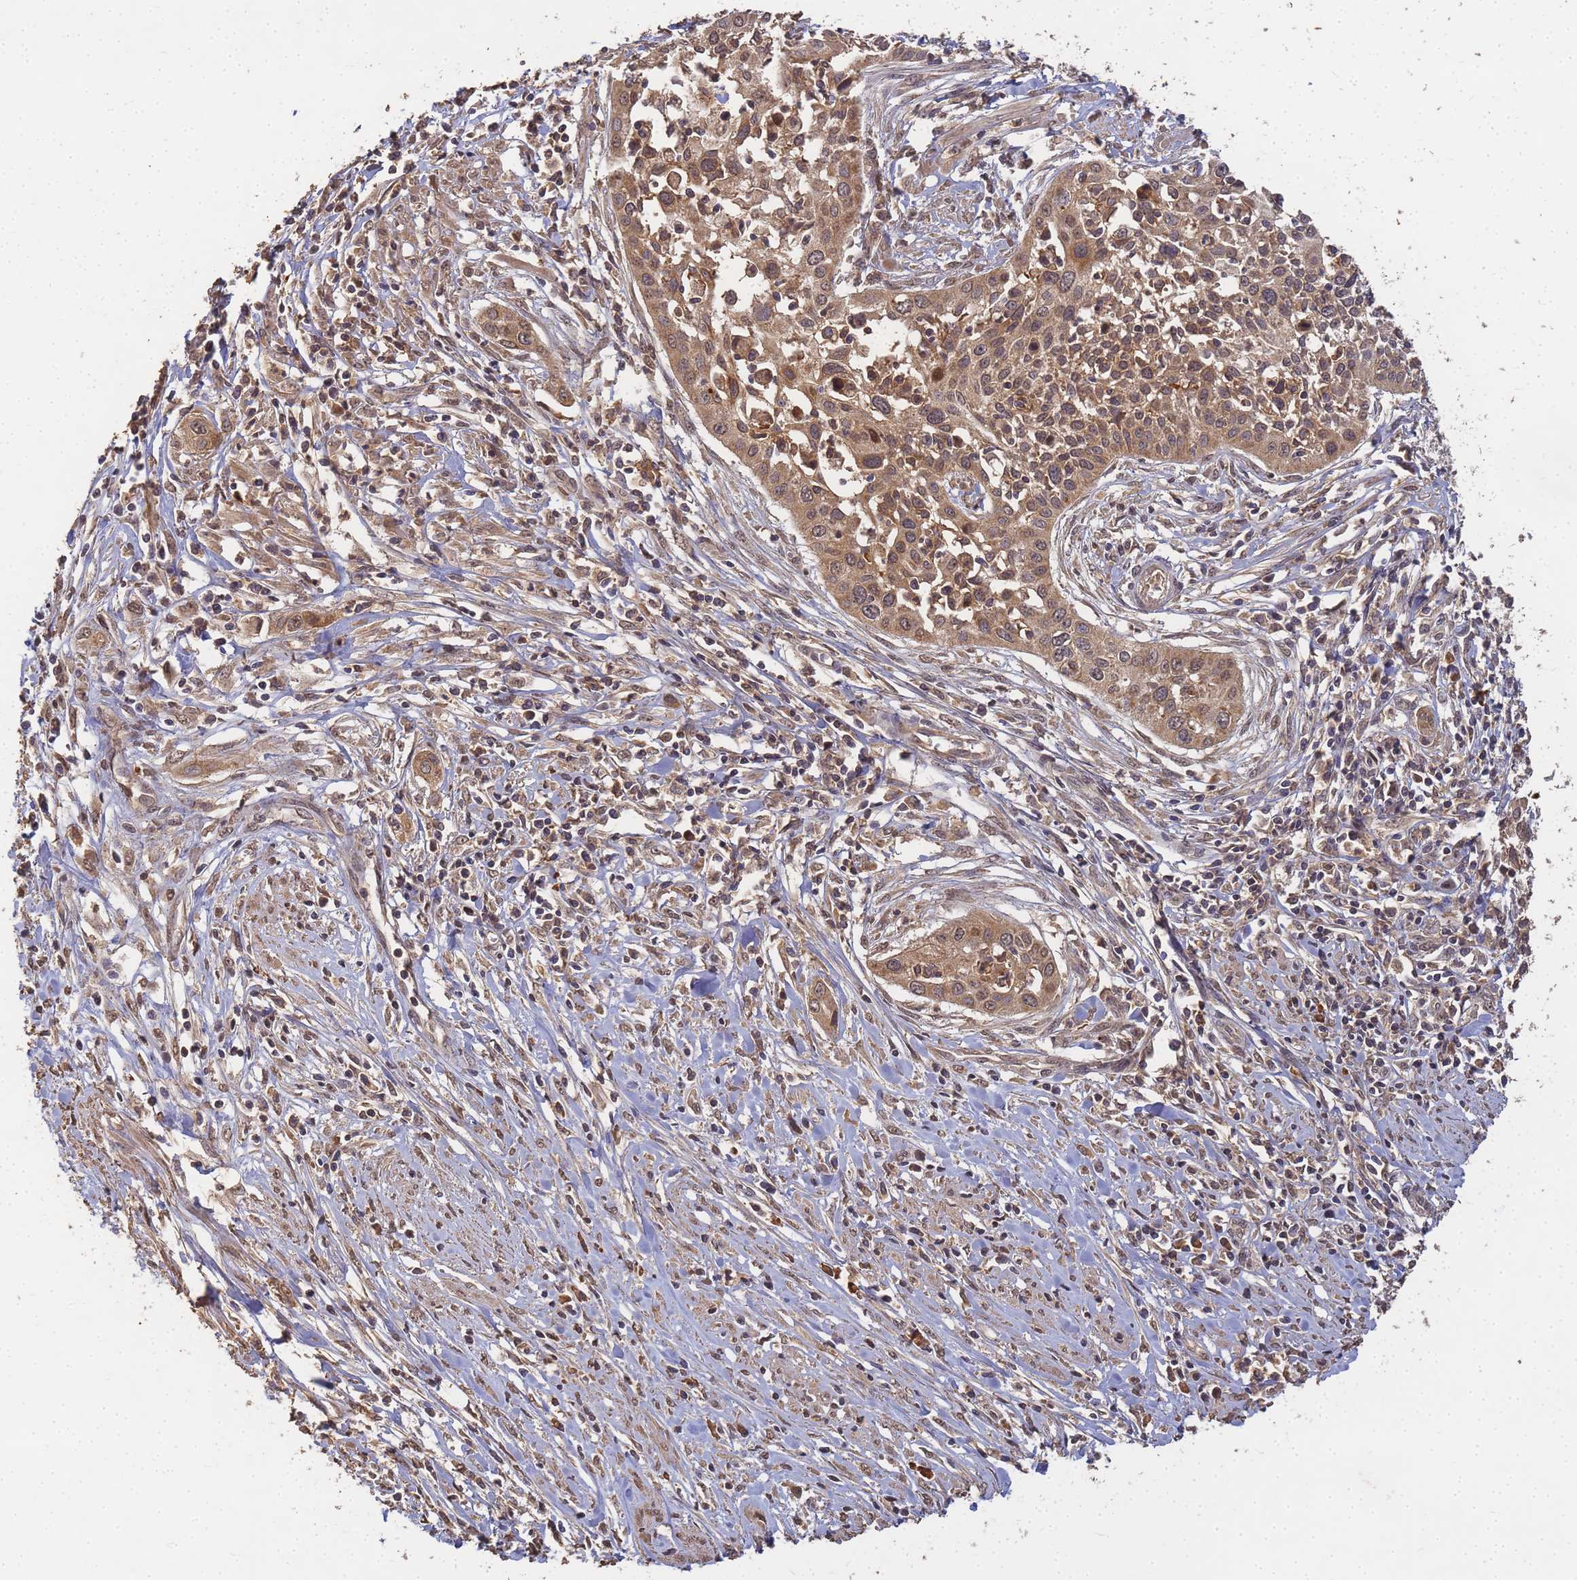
{"staining": {"intensity": "moderate", "quantity": ">75%", "location": "cytoplasmic/membranous,nuclear"}, "tissue": "cervical cancer", "cell_type": "Tumor cells", "image_type": "cancer", "snomed": [{"axis": "morphology", "description": "Squamous cell carcinoma, NOS"}, {"axis": "topography", "description": "Cervix"}], "caption": "Squamous cell carcinoma (cervical) stained for a protein (brown) exhibits moderate cytoplasmic/membranous and nuclear positive positivity in about >75% of tumor cells.", "gene": "ALKBH1", "patient": {"sex": "female", "age": 34}}